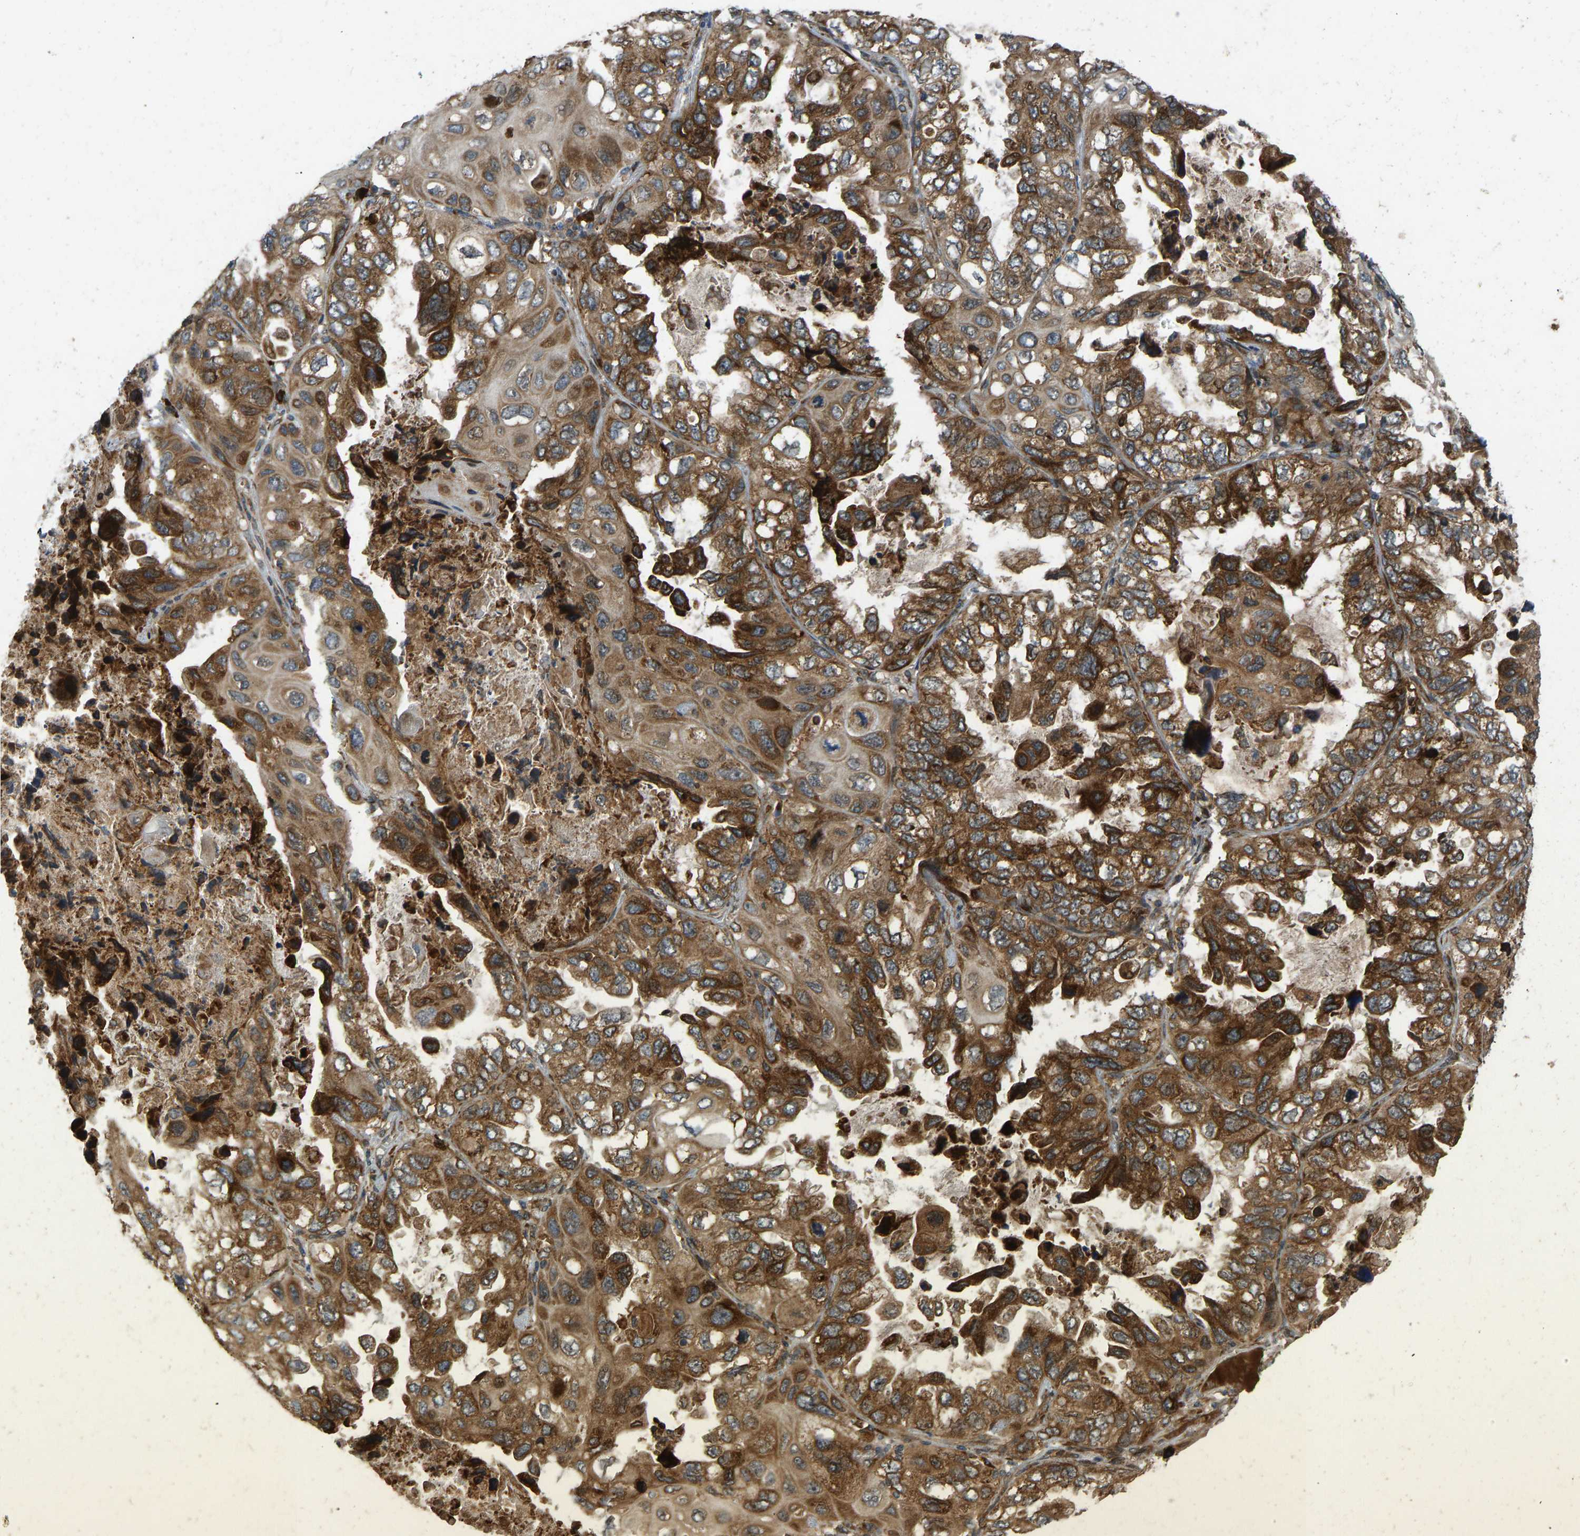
{"staining": {"intensity": "strong", "quantity": ">75%", "location": "cytoplasmic/membranous"}, "tissue": "lung cancer", "cell_type": "Tumor cells", "image_type": "cancer", "snomed": [{"axis": "morphology", "description": "Squamous cell carcinoma, NOS"}, {"axis": "topography", "description": "Lung"}], "caption": "This is an image of IHC staining of lung cancer, which shows strong positivity in the cytoplasmic/membranous of tumor cells.", "gene": "RPN2", "patient": {"sex": "female", "age": 73}}